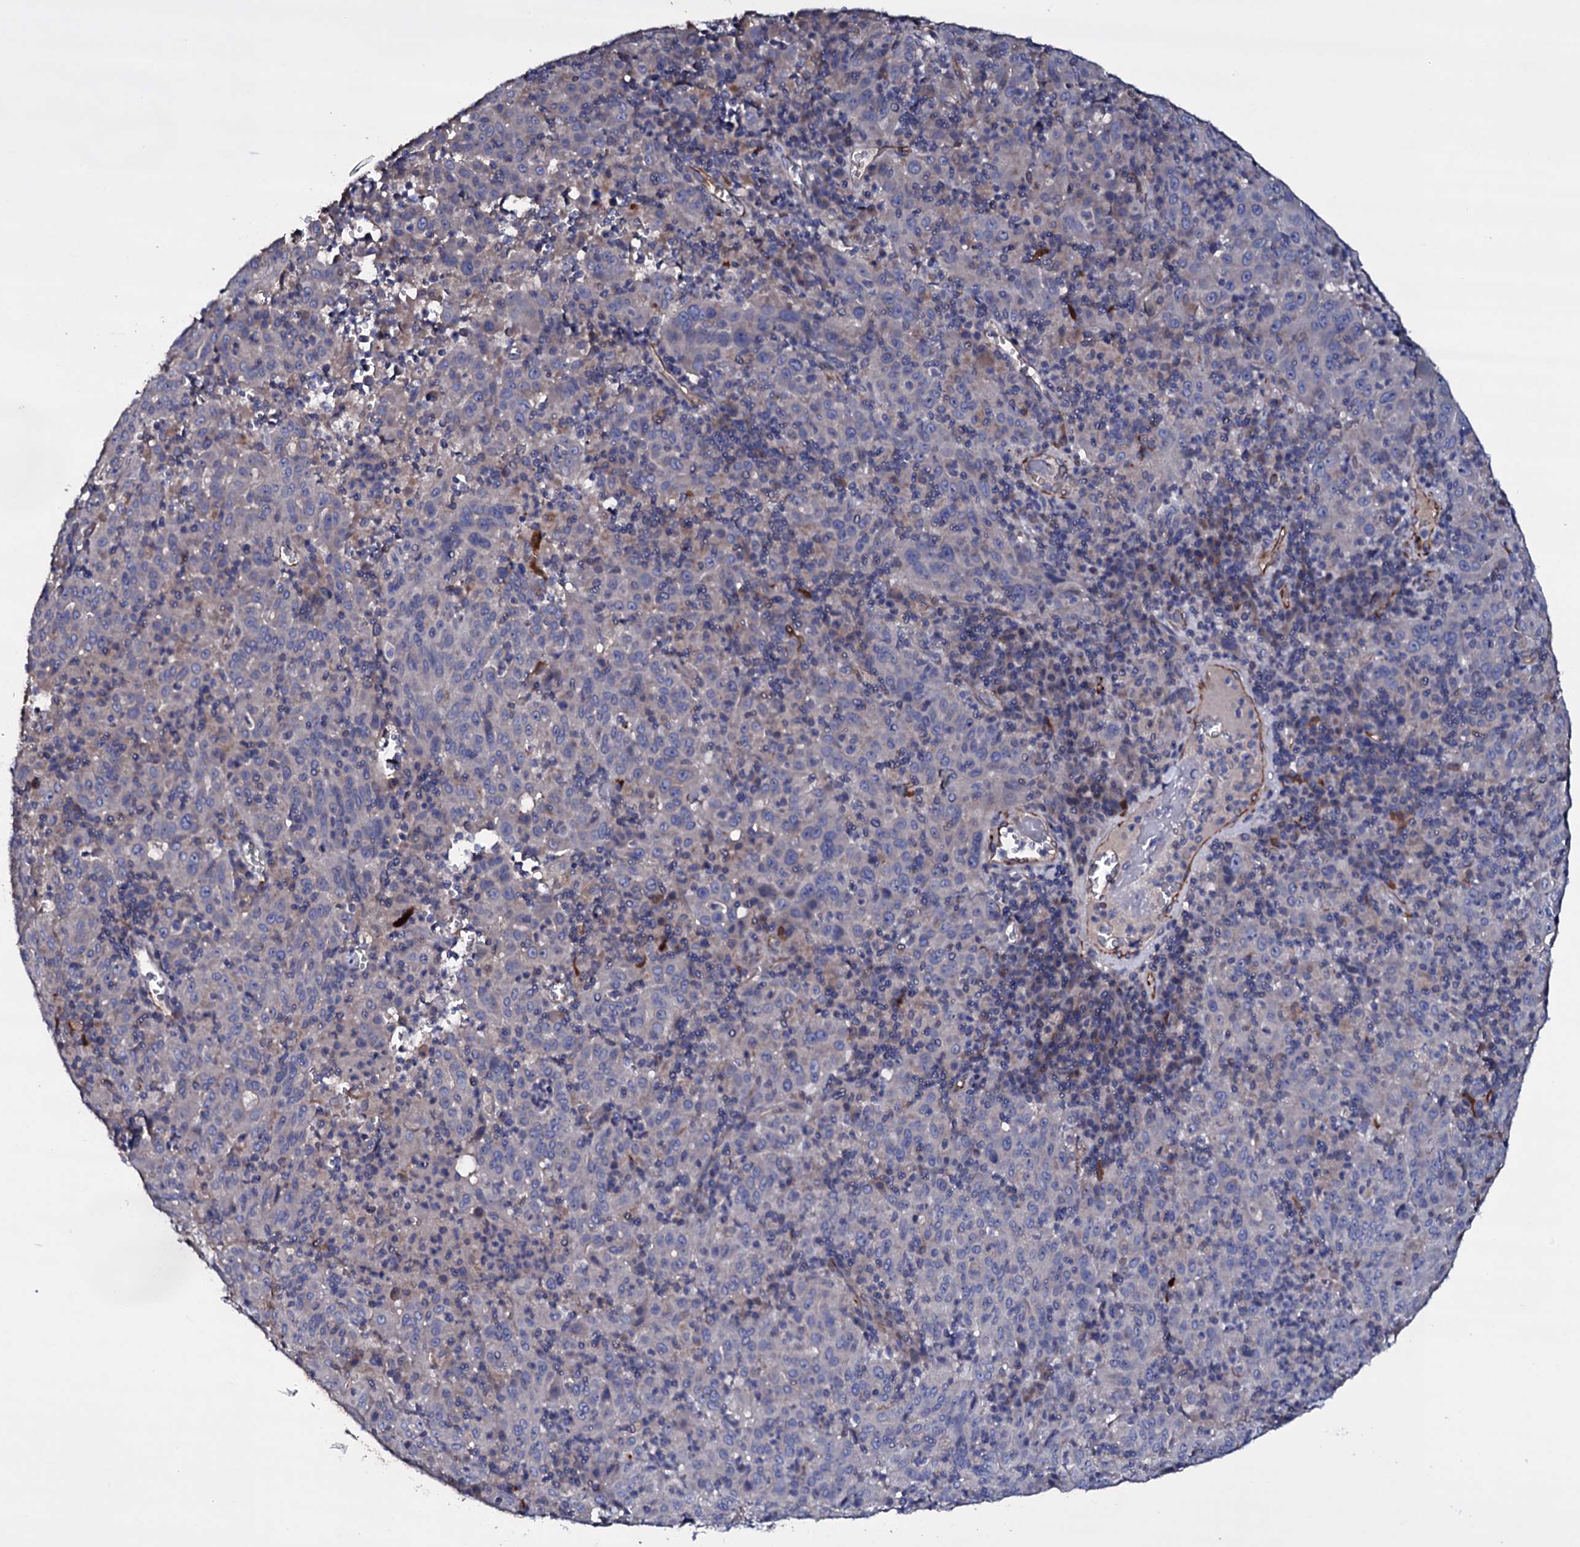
{"staining": {"intensity": "negative", "quantity": "none", "location": "none"}, "tissue": "pancreatic cancer", "cell_type": "Tumor cells", "image_type": "cancer", "snomed": [{"axis": "morphology", "description": "Adenocarcinoma, NOS"}, {"axis": "topography", "description": "Pancreas"}], "caption": "This is a image of immunohistochemistry (IHC) staining of adenocarcinoma (pancreatic), which shows no staining in tumor cells. The staining was performed using DAB to visualize the protein expression in brown, while the nuclei were stained in blue with hematoxylin (Magnification: 20x).", "gene": "BCL2L14", "patient": {"sex": "male", "age": 63}}